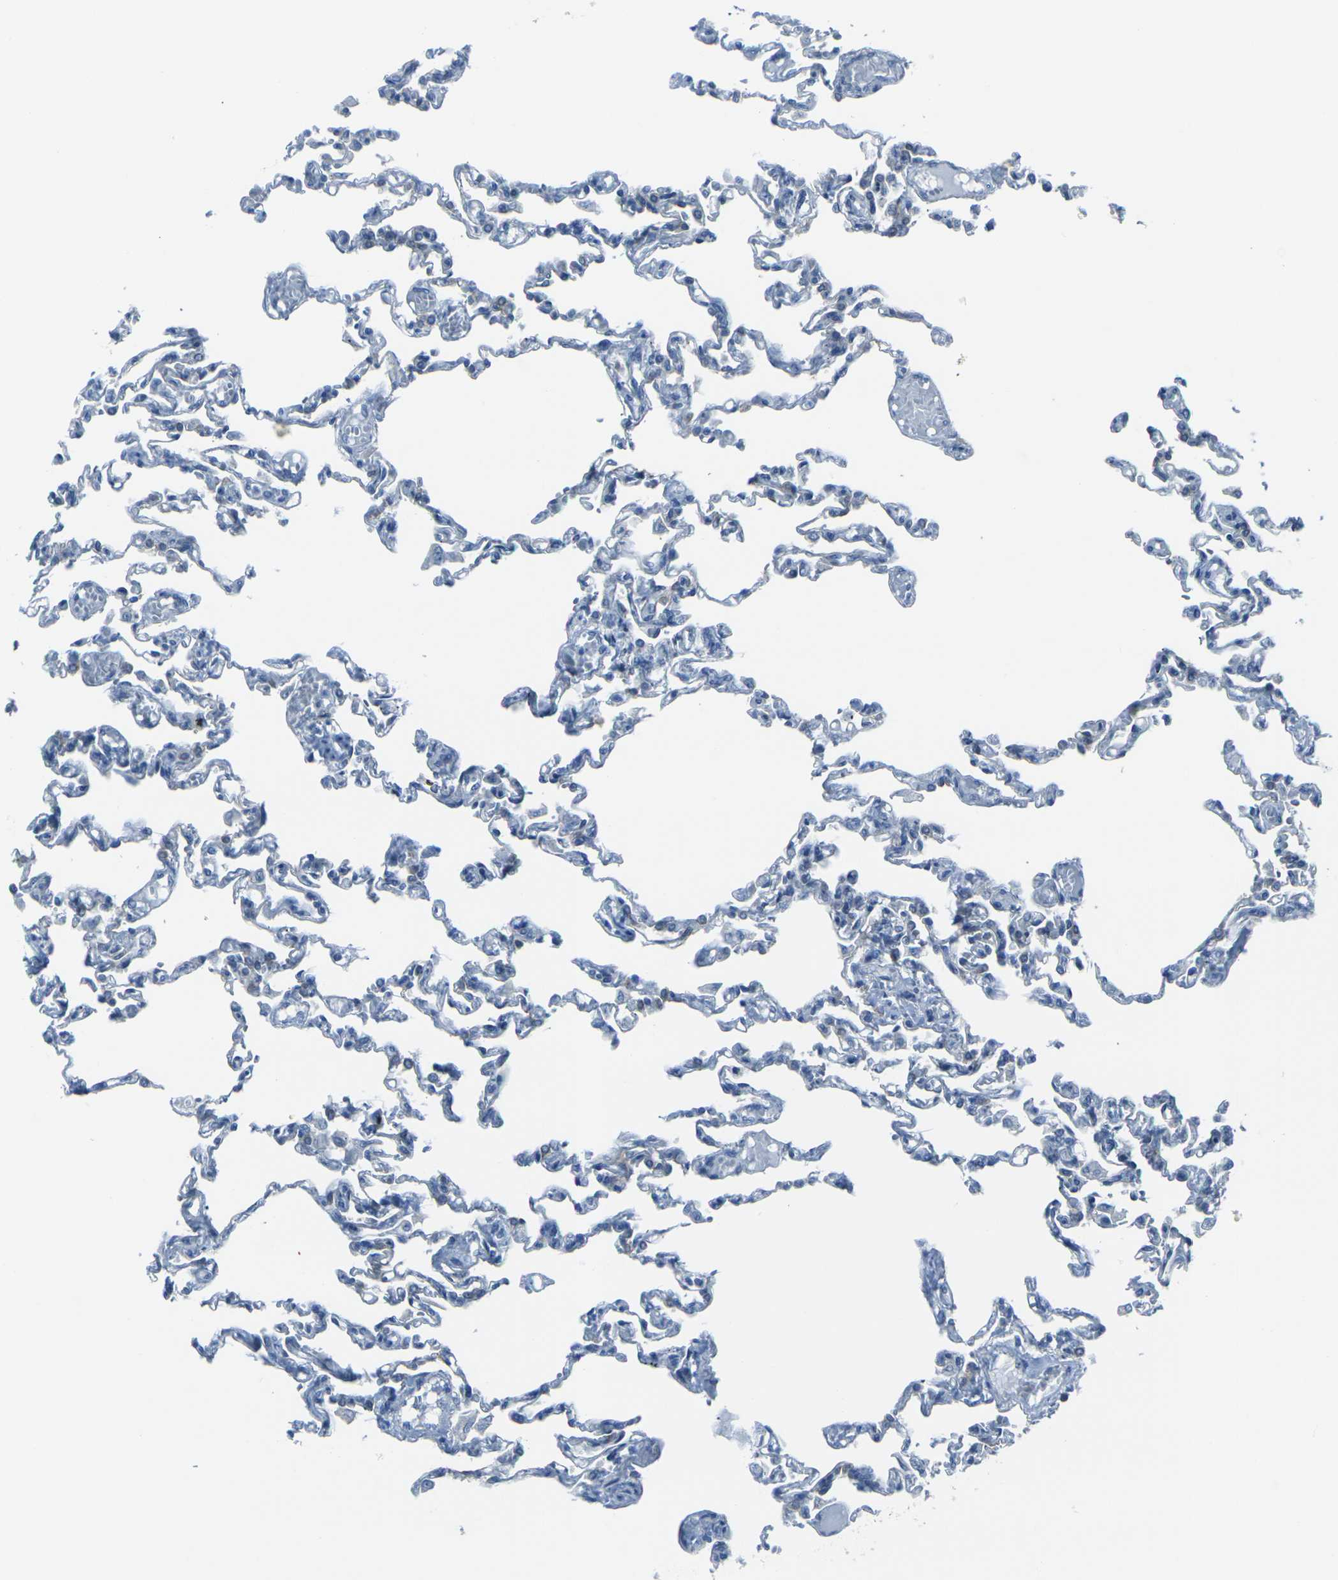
{"staining": {"intensity": "negative", "quantity": "none", "location": "none"}, "tissue": "lung", "cell_type": "Alveolar cells", "image_type": "normal", "snomed": [{"axis": "morphology", "description": "Normal tissue, NOS"}, {"axis": "topography", "description": "Lung"}], "caption": "This is a photomicrograph of immunohistochemistry staining of benign lung, which shows no positivity in alveolar cells.", "gene": "ANKRD46", "patient": {"sex": "male", "age": 21}}